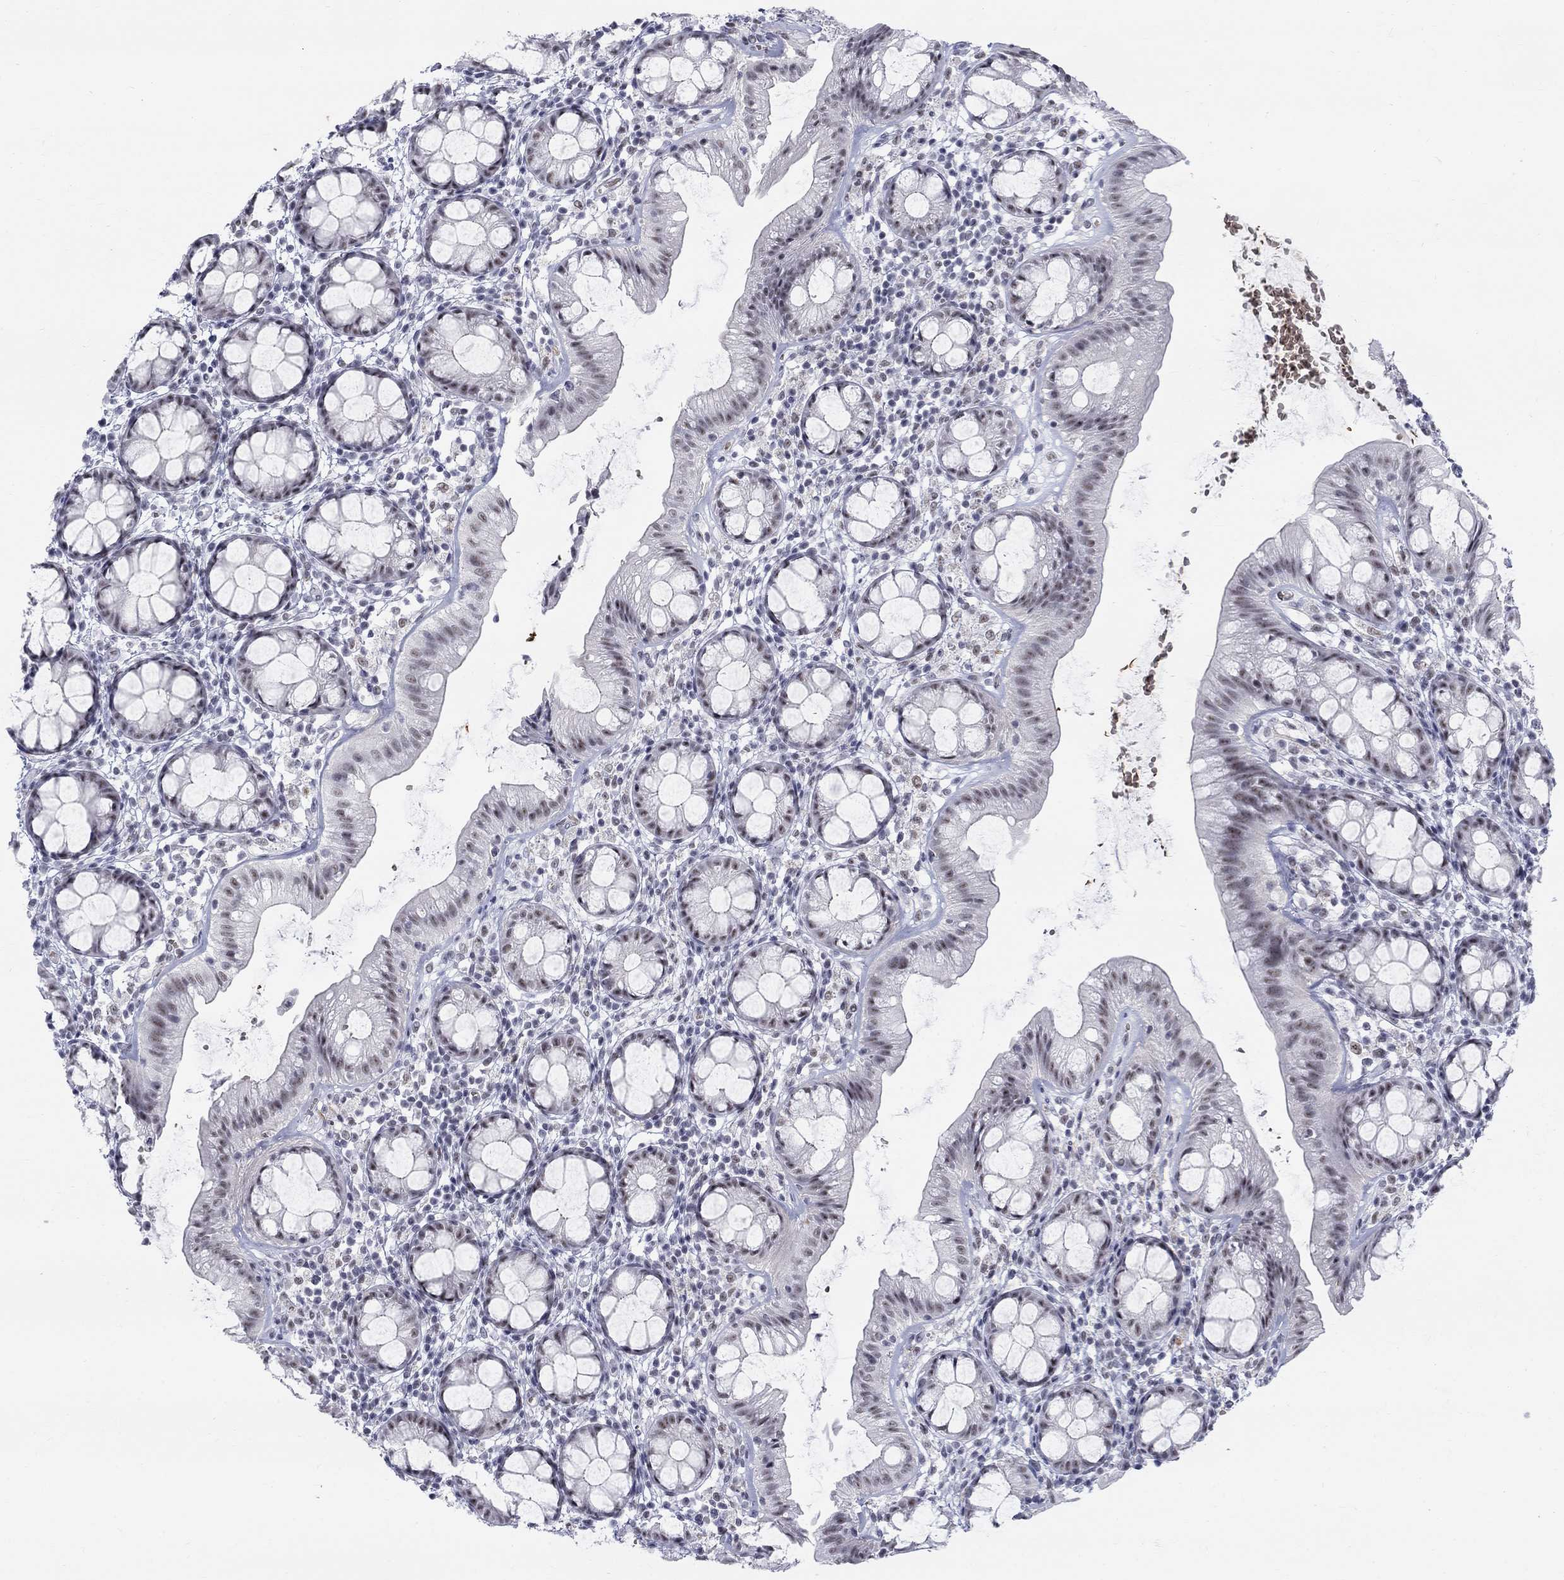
{"staining": {"intensity": "negative", "quantity": "none", "location": "none"}, "tissue": "rectum", "cell_type": "Glandular cells", "image_type": "normal", "snomed": [{"axis": "morphology", "description": "Normal tissue, NOS"}, {"axis": "topography", "description": "Rectum"}], "caption": "Immunohistochemical staining of normal human rectum demonstrates no significant positivity in glandular cells. (Immunohistochemistry (ihc), brightfield microscopy, high magnification).", "gene": "DMTN", "patient": {"sex": "male", "age": 57}}